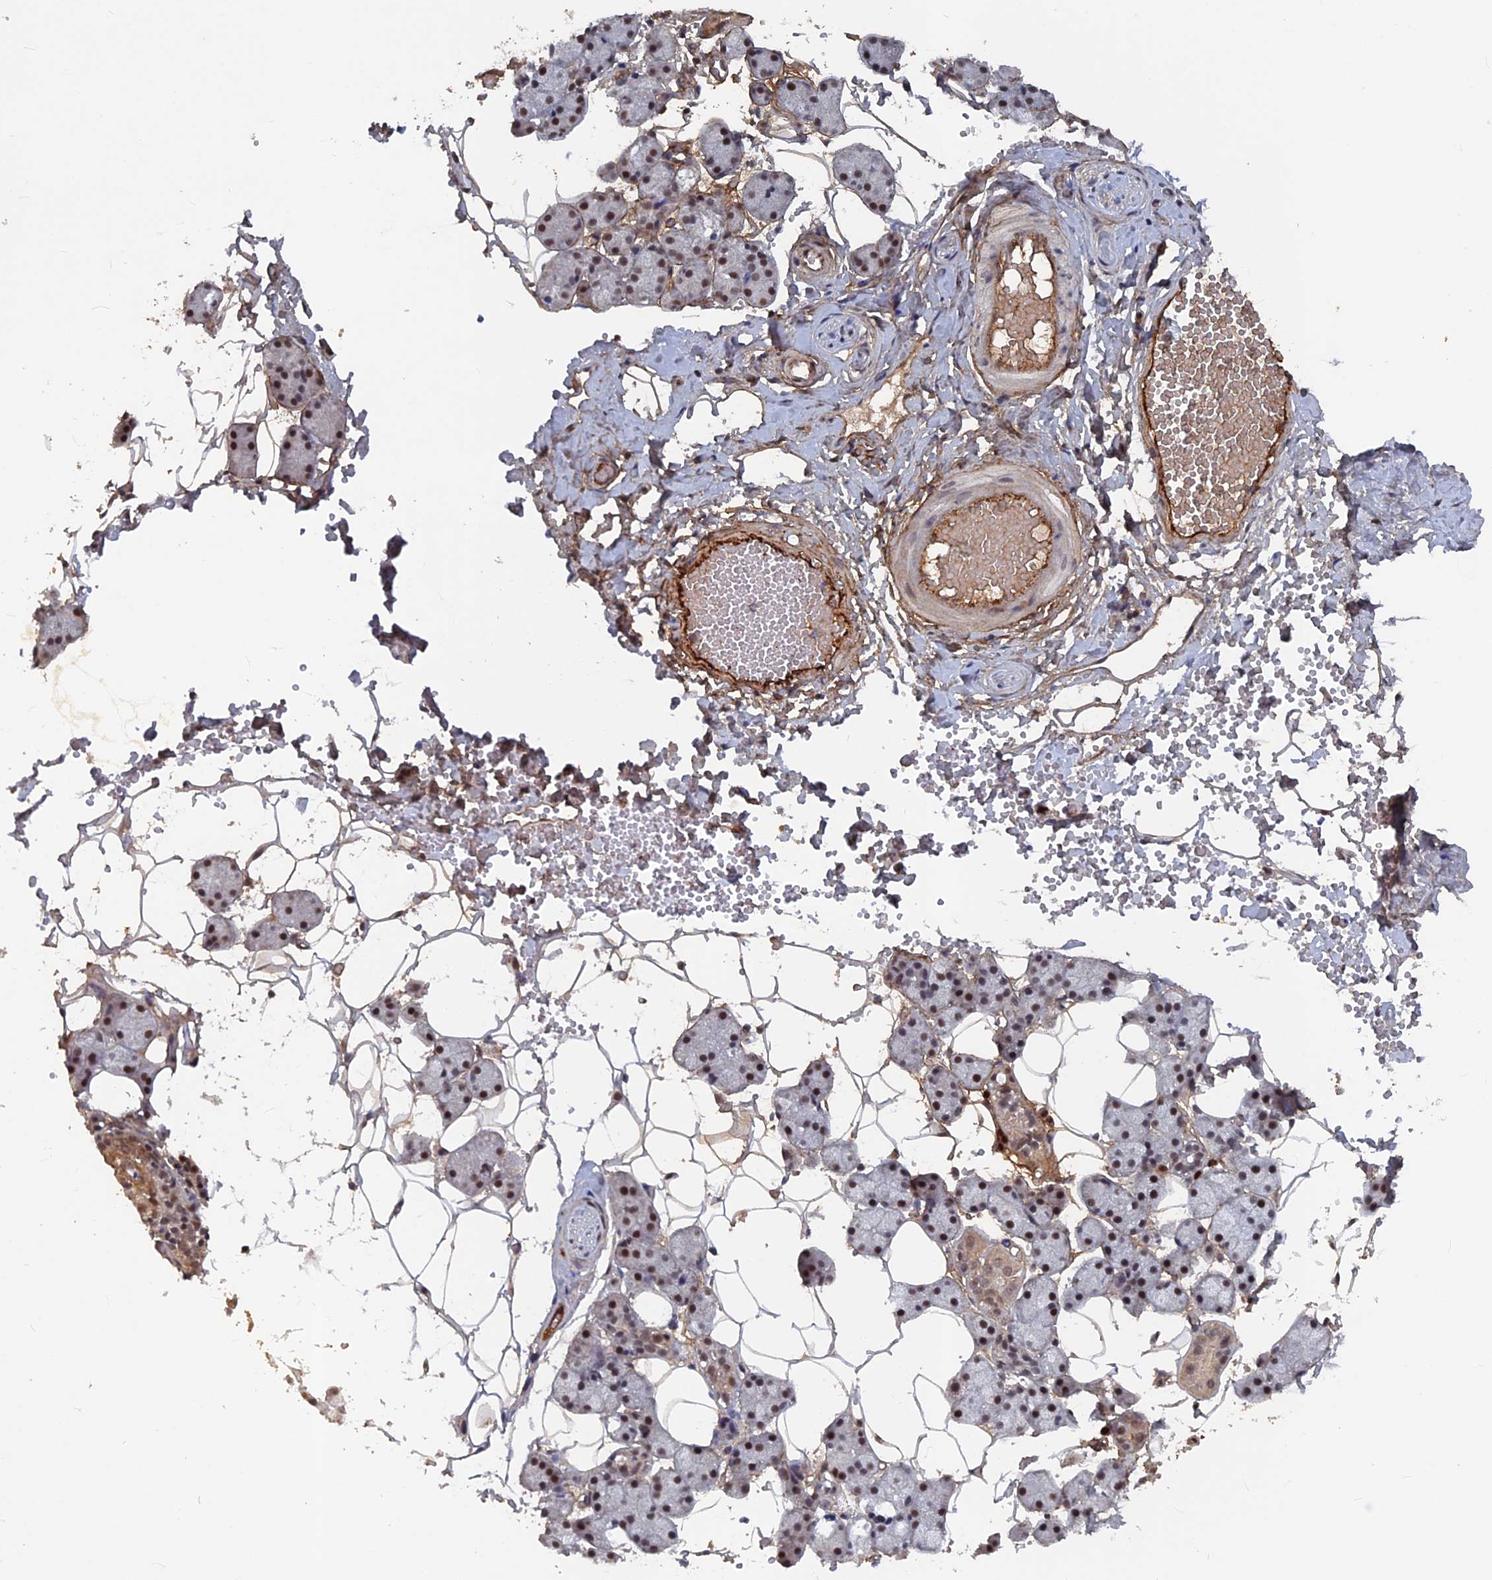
{"staining": {"intensity": "moderate", "quantity": ">75%", "location": "nuclear"}, "tissue": "salivary gland", "cell_type": "Glandular cells", "image_type": "normal", "snomed": [{"axis": "morphology", "description": "Normal tissue, NOS"}, {"axis": "topography", "description": "Salivary gland"}], "caption": "IHC (DAB) staining of unremarkable human salivary gland reveals moderate nuclear protein staining in about >75% of glandular cells.", "gene": "SH3D21", "patient": {"sex": "female", "age": 33}}